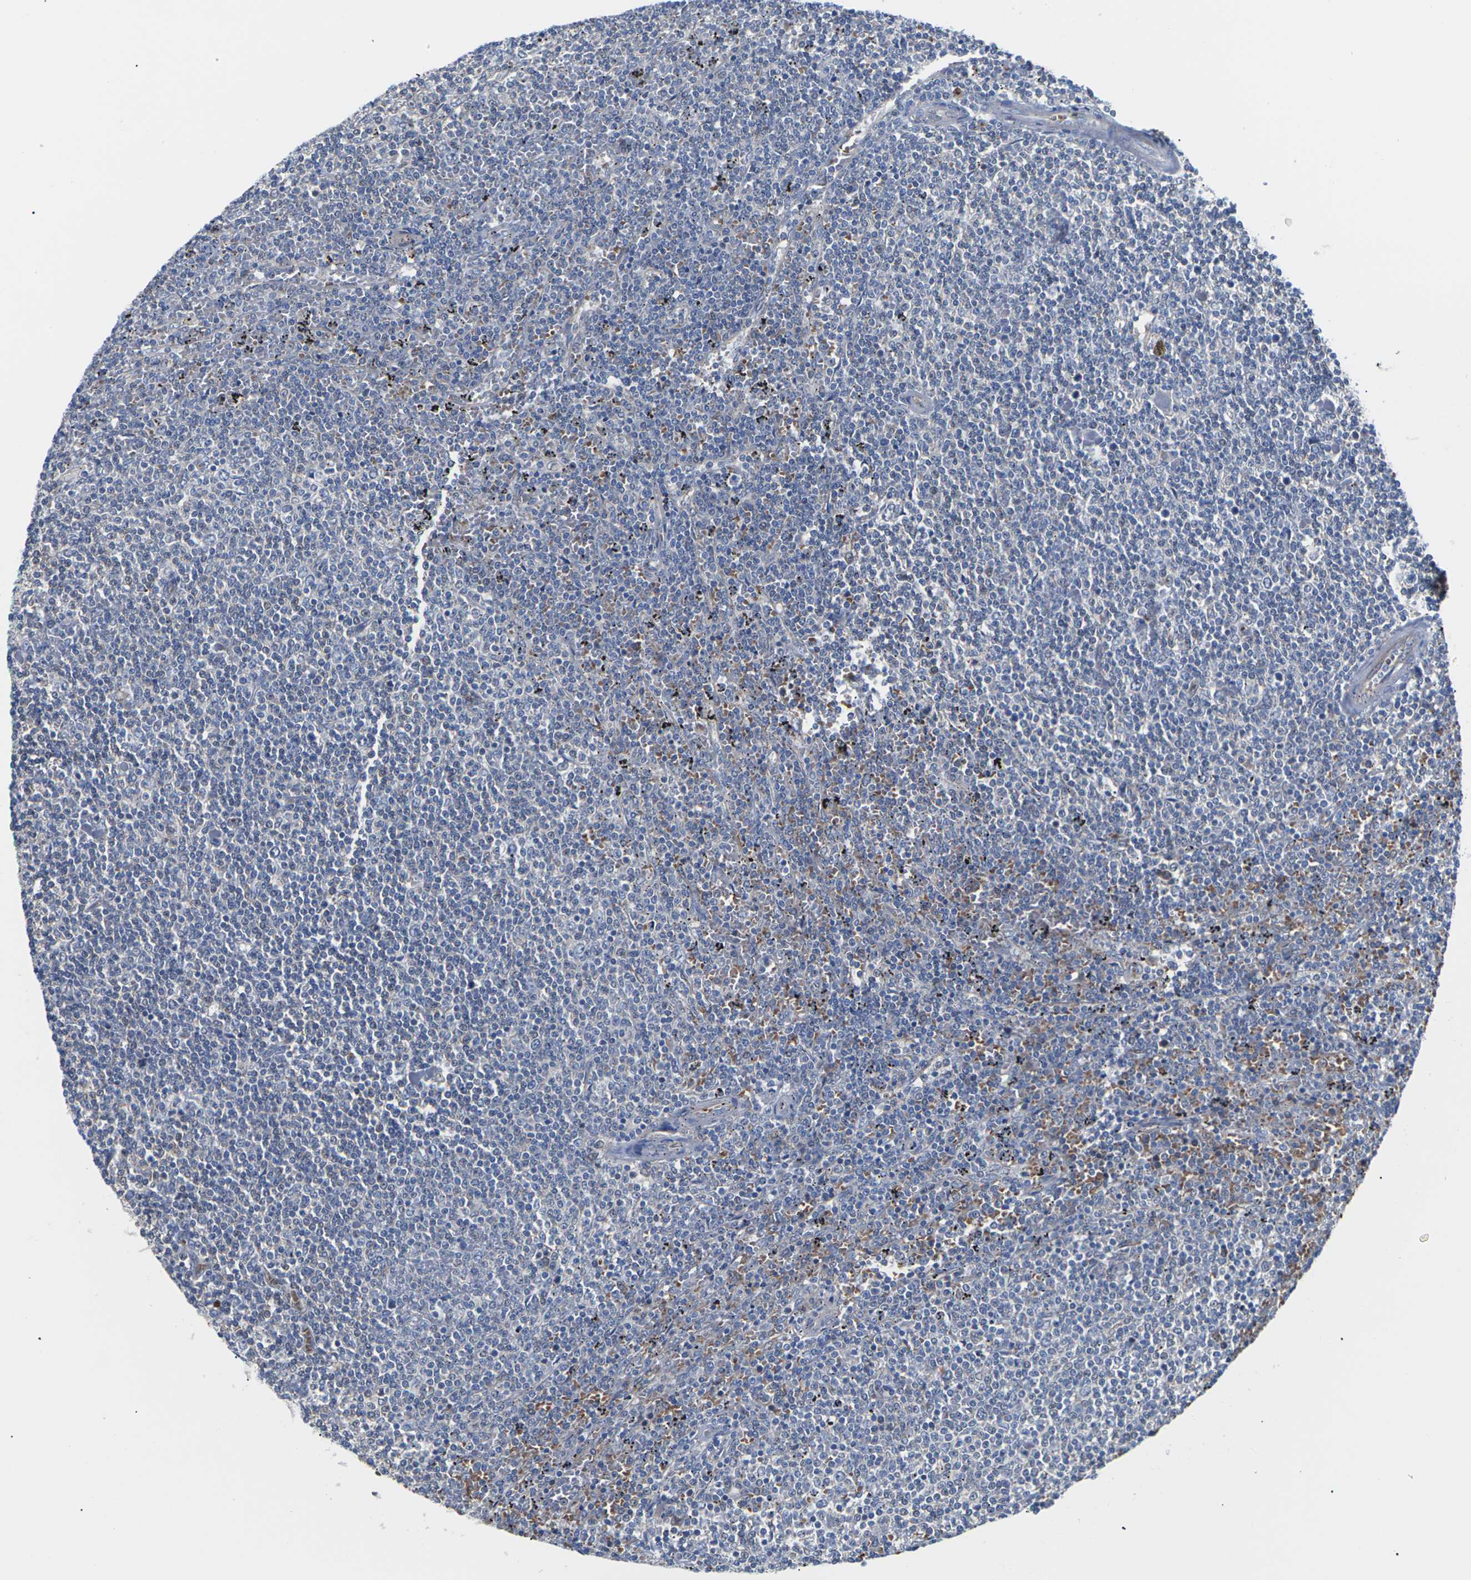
{"staining": {"intensity": "negative", "quantity": "none", "location": "none"}, "tissue": "lymphoma", "cell_type": "Tumor cells", "image_type": "cancer", "snomed": [{"axis": "morphology", "description": "Malignant lymphoma, non-Hodgkin's type, Low grade"}, {"axis": "topography", "description": "Spleen"}], "caption": "DAB immunohistochemical staining of malignant lymphoma, non-Hodgkin's type (low-grade) shows no significant positivity in tumor cells.", "gene": "TMCO4", "patient": {"sex": "female", "age": 50}}